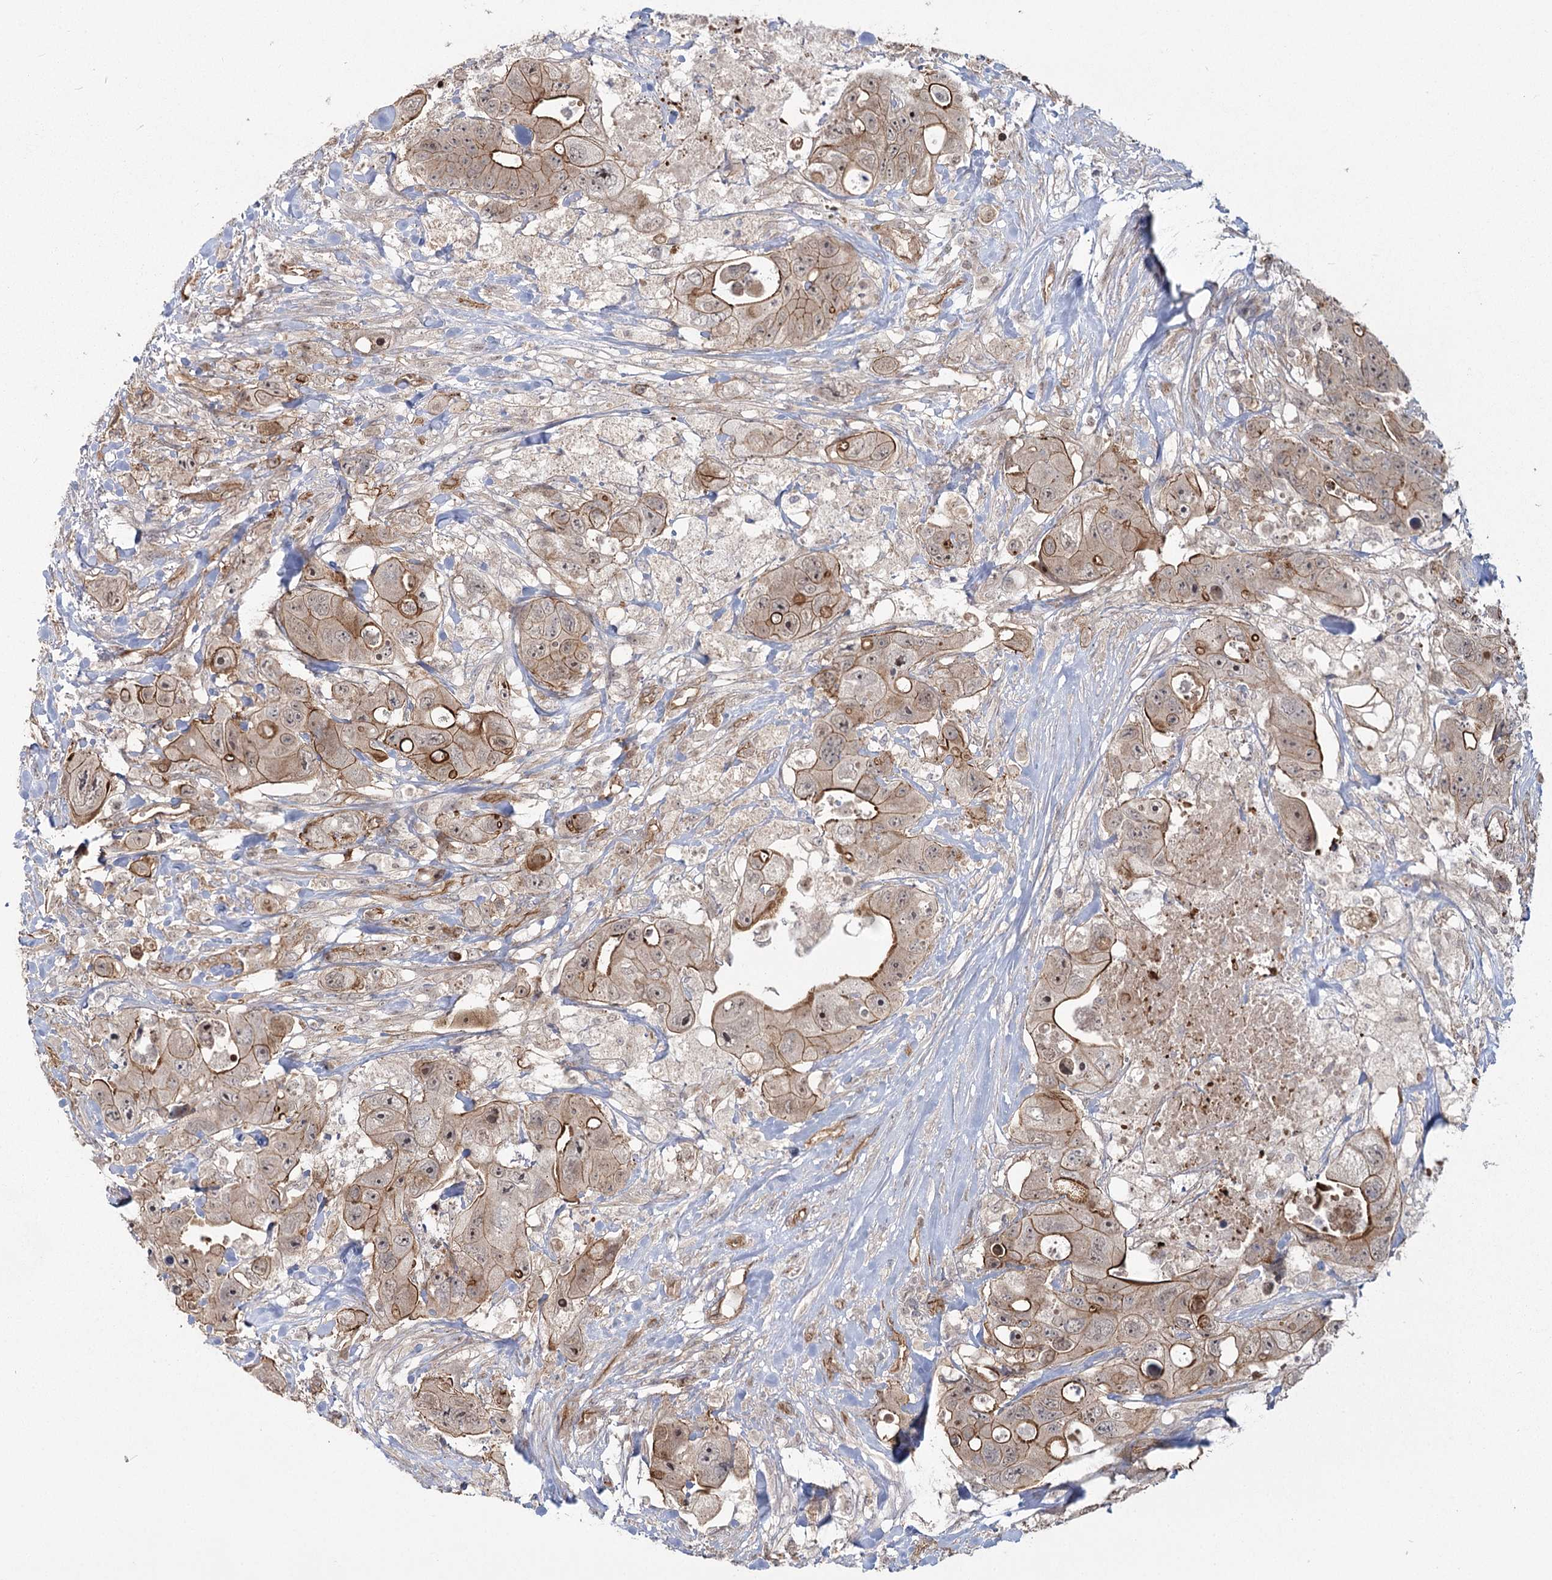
{"staining": {"intensity": "moderate", "quantity": ">75%", "location": "cytoplasmic/membranous"}, "tissue": "colorectal cancer", "cell_type": "Tumor cells", "image_type": "cancer", "snomed": [{"axis": "morphology", "description": "Adenocarcinoma, NOS"}, {"axis": "topography", "description": "Colon"}], "caption": "IHC (DAB) staining of colorectal adenocarcinoma shows moderate cytoplasmic/membranous protein positivity in approximately >75% of tumor cells. (IHC, brightfield microscopy, high magnification).", "gene": "RPP14", "patient": {"sex": "female", "age": 46}}